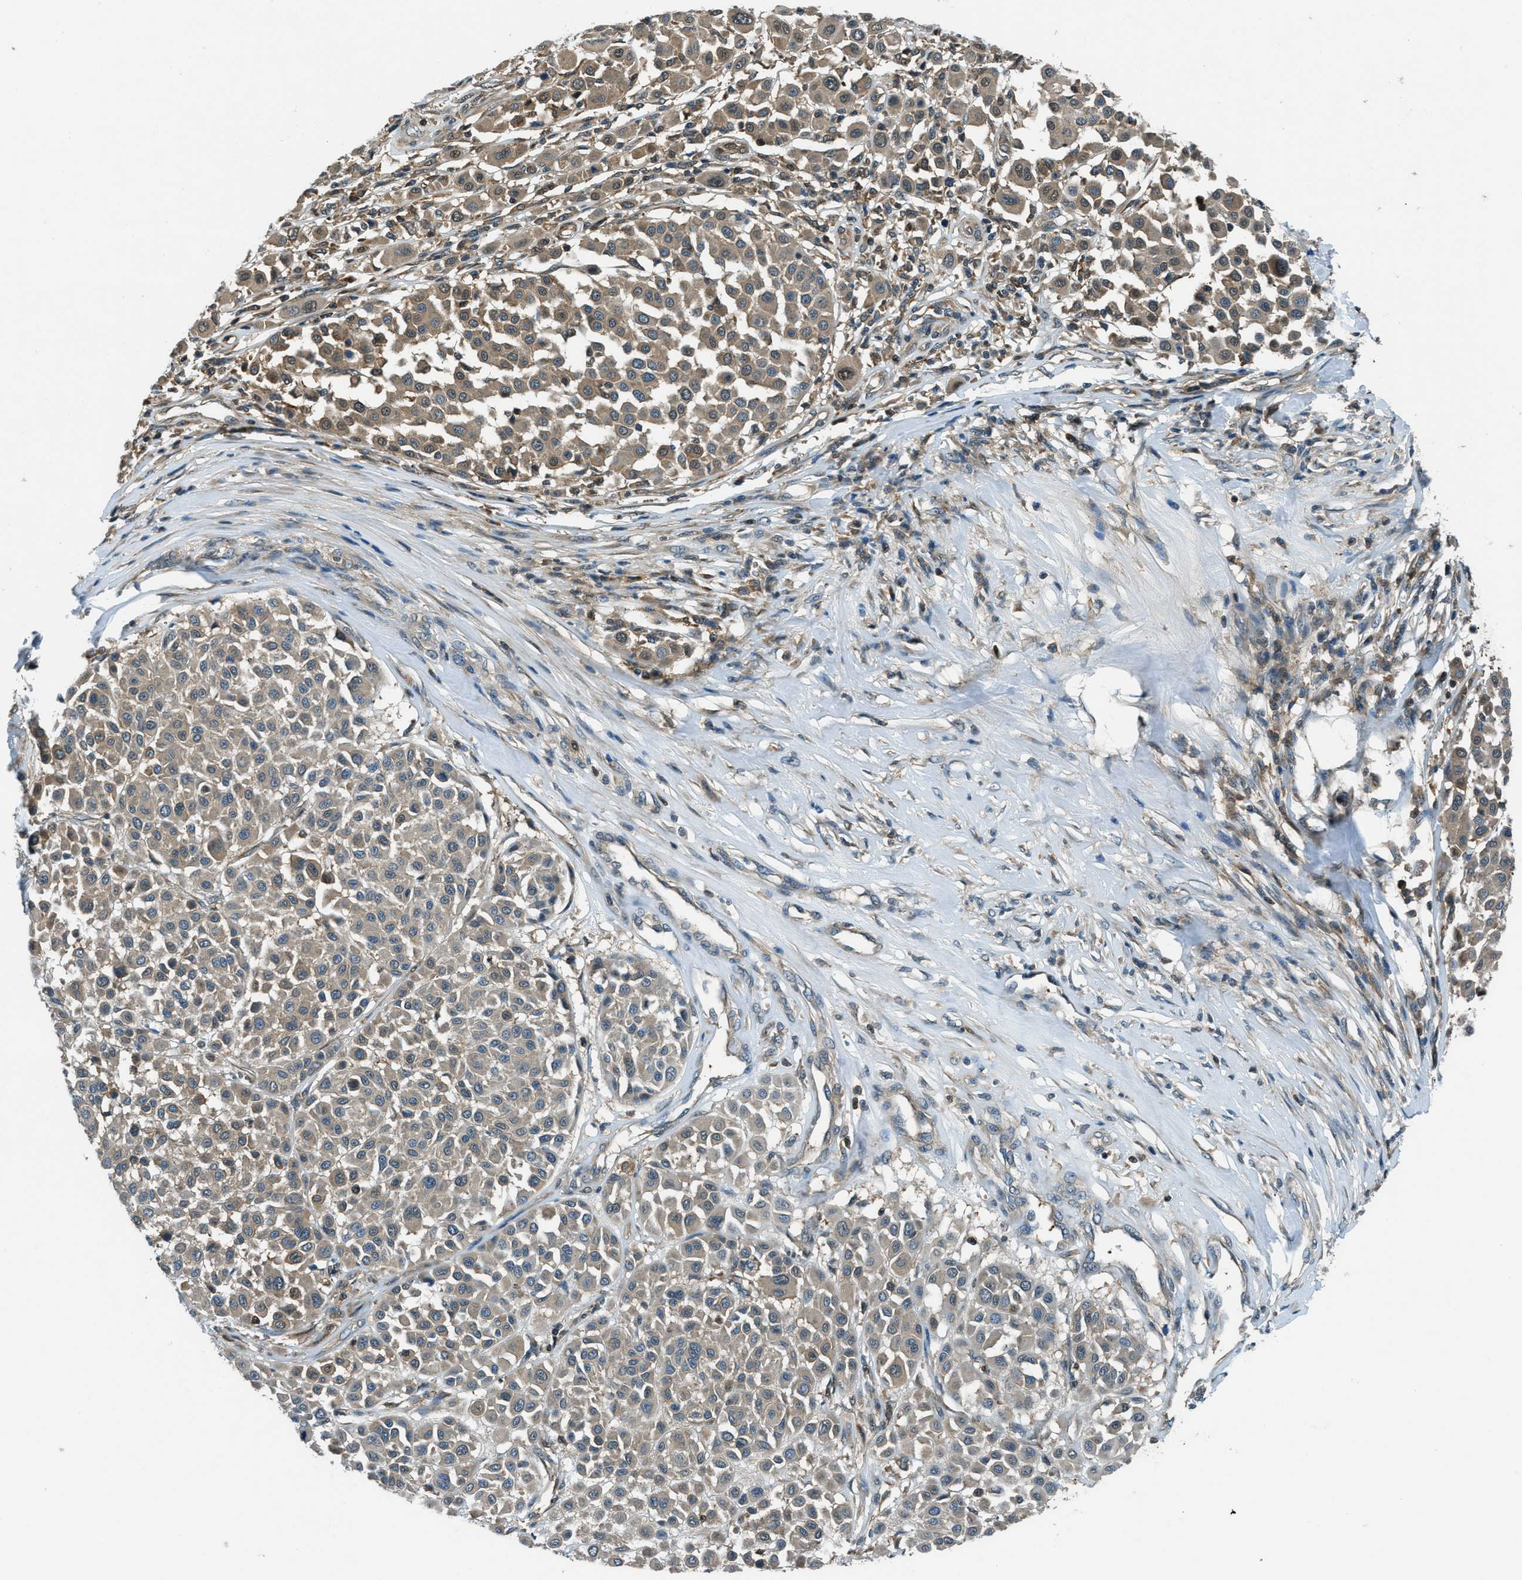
{"staining": {"intensity": "weak", "quantity": ">75%", "location": "cytoplasmic/membranous"}, "tissue": "melanoma", "cell_type": "Tumor cells", "image_type": "cancer", "snomed": [{"axis": "morphology", "description": "Malignant melanoma, Metastatic site"}, {"axis": "topography", "description": "Soft tissue"}], "caption": "This is a histology image of immunohistochemistry staining of melanoma, which shows weak staining in the cytoplasmic/membranous of tumor cells.", "gene": "HEBP2", "patient": {"sex": "male", "age": 41}}